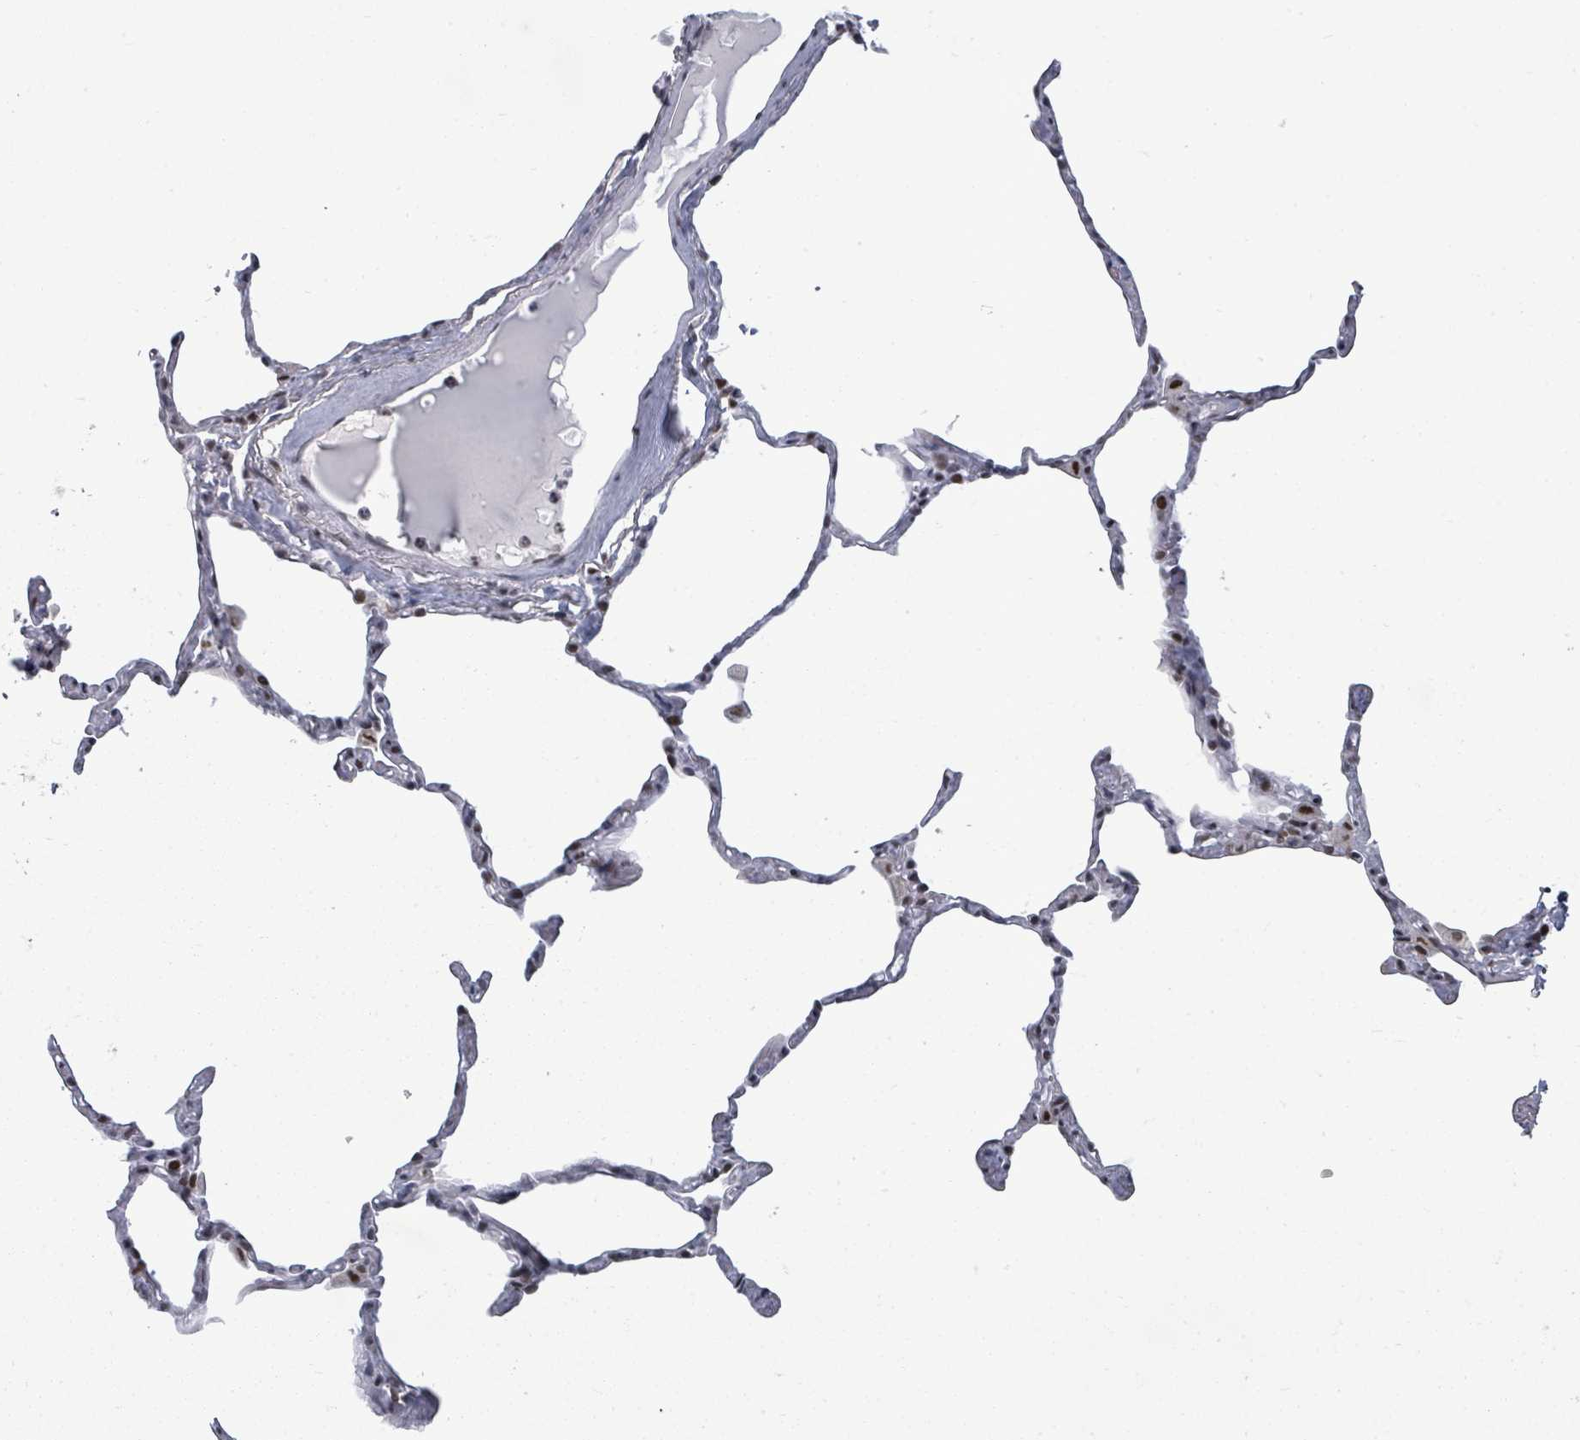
{"staining": {"intensity": "negative", "quantity": "none", "location": "none"}, "tissue": "lung", "cell_type": "Alveolar cells", "image_type": "normal", "snomed": [{"axis": "morphology", "description": "Normal tissue, NOS"}, {"axis": "topography", "description": "Lung"}], "caption": "Immunohistochemistry photomicrograph of benign lung: human lung stained with DAB (3,3'-diaminobenzidine) exhibits no significant protein staining in alveolar cells.", "gene": "BIVM", "patient": {"sex": "male", "age": 65}}